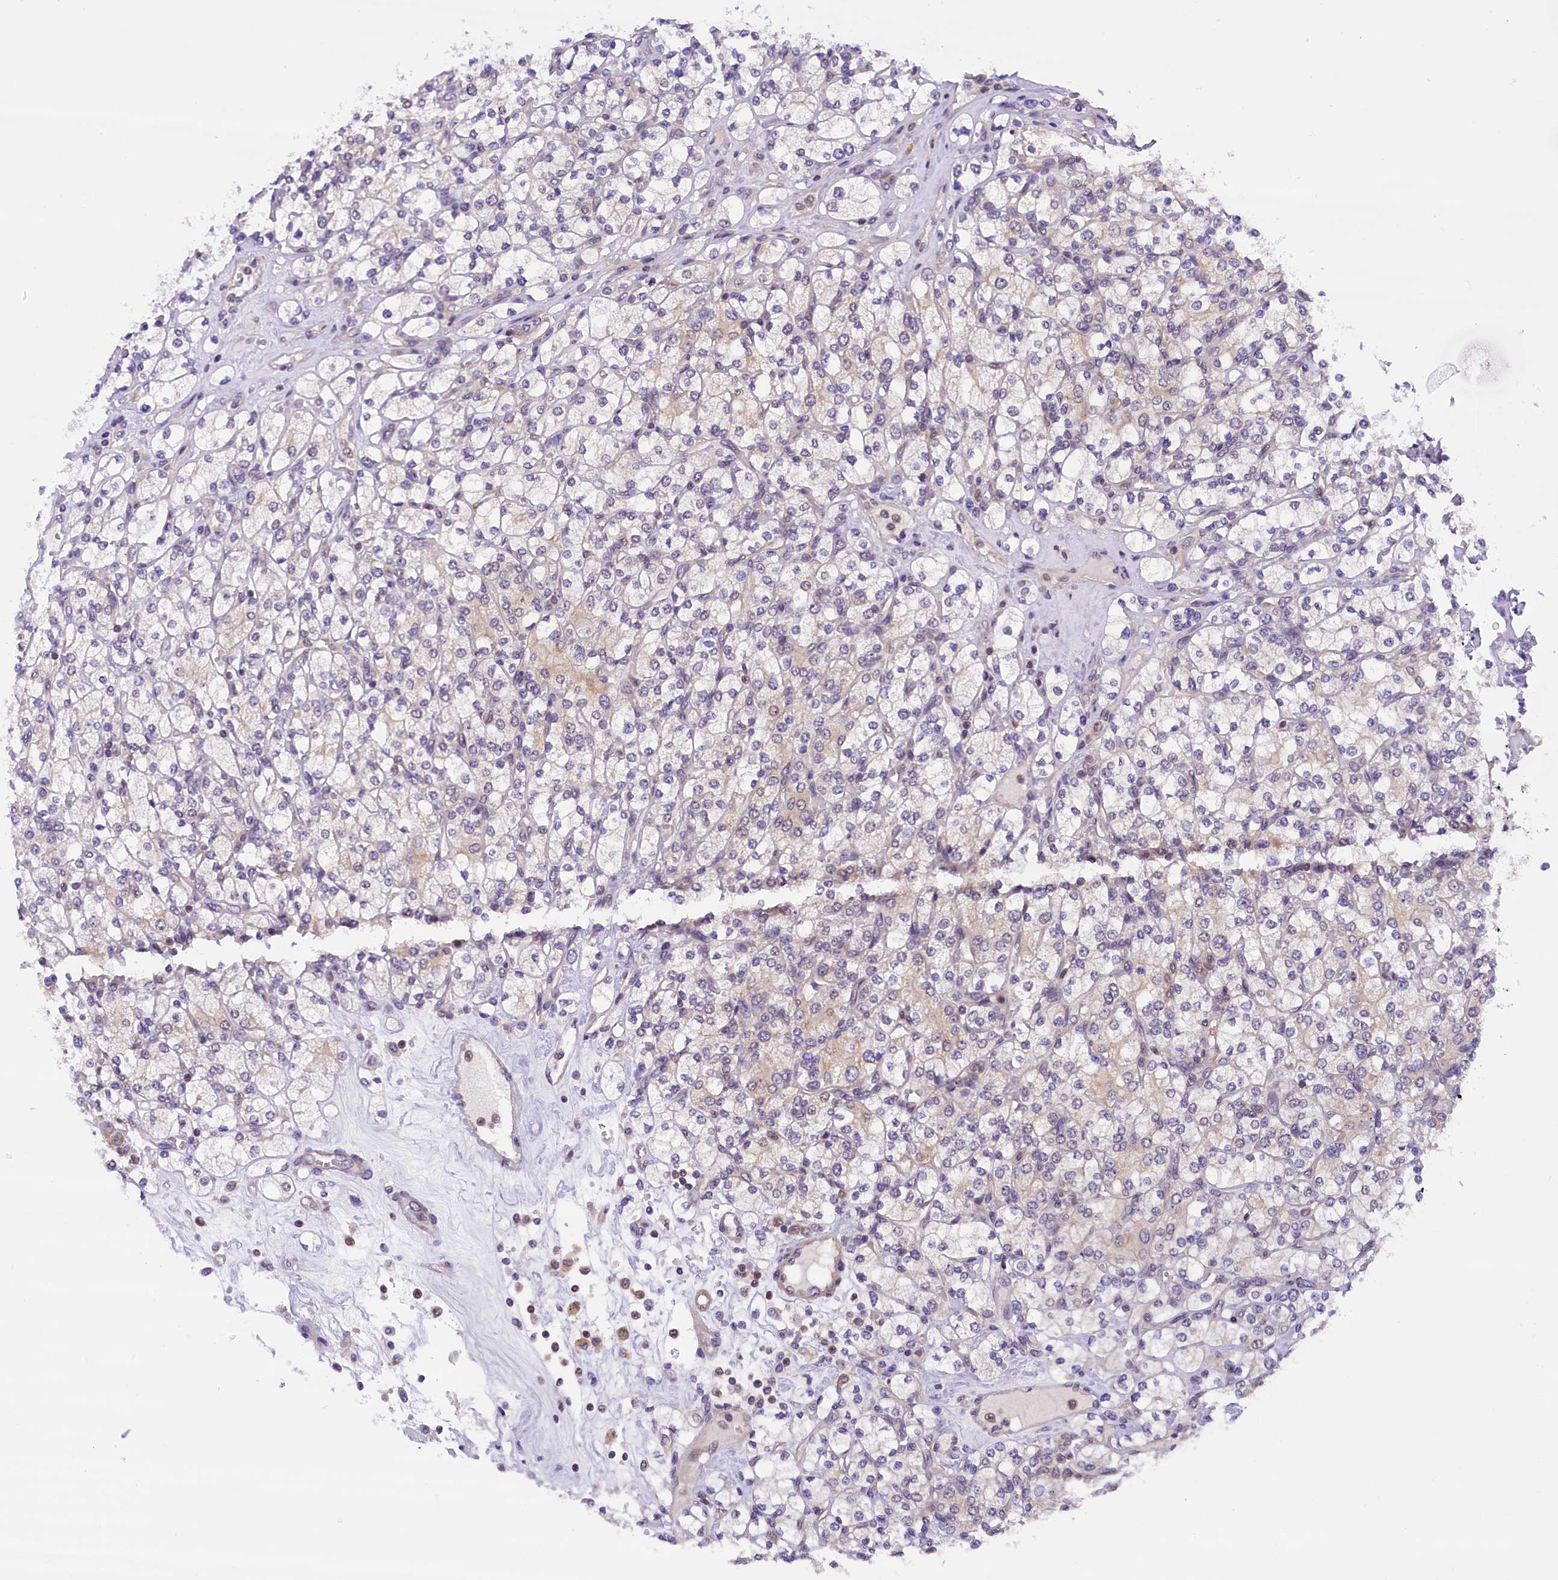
{"staining": {"intensity": "negative", "quantity": "none", "location": "none"}, "tissue": "renal cancer", "cell_type": "Tumor cells", "image_type": "cancer", "snomed": [{"axis": "morphology", "description": "Adenocarcinoma, NOS"}, {"axis": "topography", "description": "Kidney"}], "caption": "High magnification brightfield microscopy of renal cancer (adenocarcinoma) stained with DAB (3,3'-diaminobenzidine) (brown) and counterstained with hematoxylin (blue): tumor cells show no significant positivity.", "gene": "TBCB", "patient": {"sex": "male", "age": 77}}